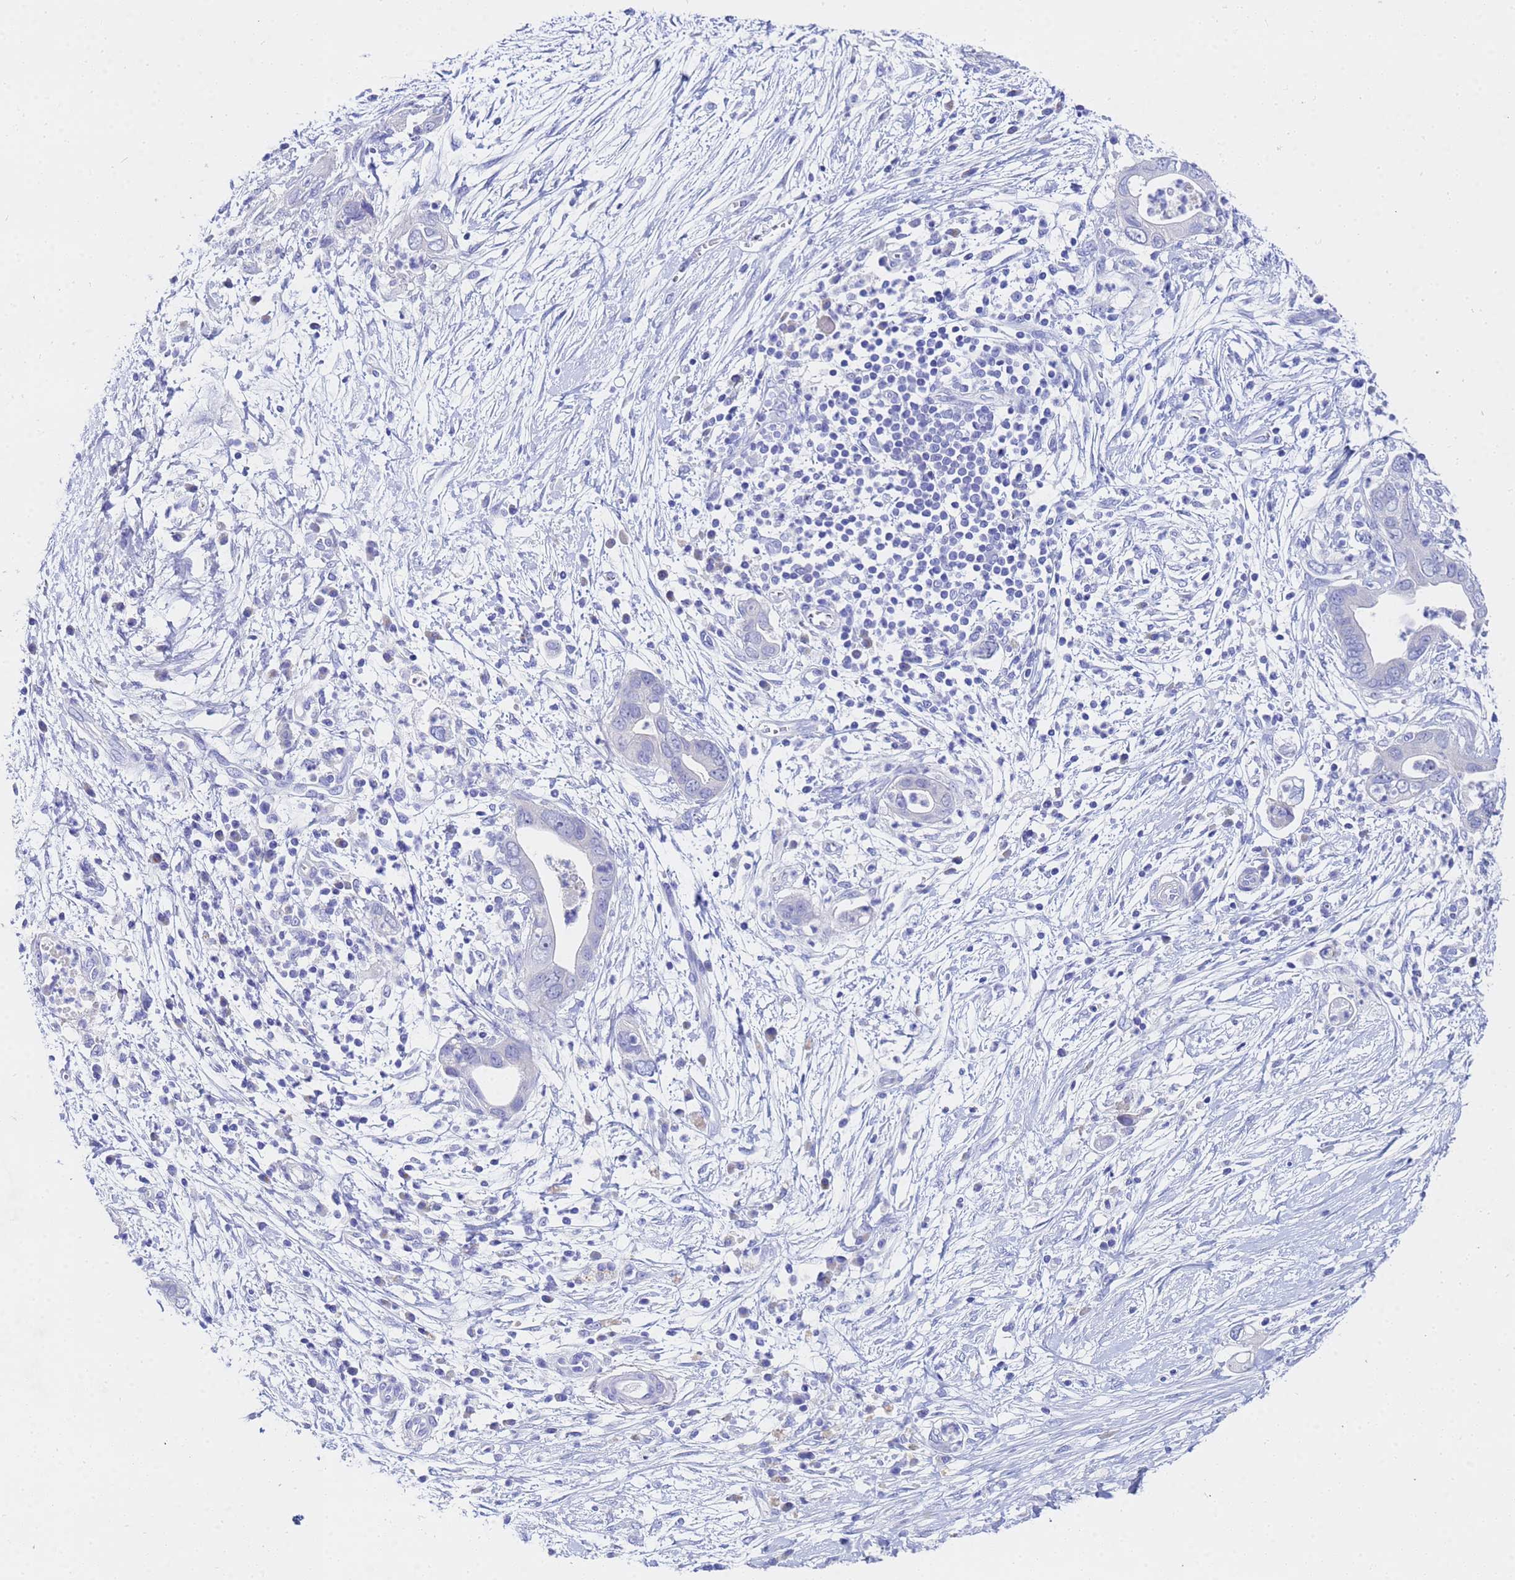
{"staining": {"intensity": "negative", "quantity": "none", "location": "none"}, "tissue": "pancreatic cancer", "cell_type": "Tumor cells", "image_type": "cancer", "snomed": [{"axis": "morphology", "description": "Adenocarcinoma, NOS"}, {"axis": "topography", "description": "Pancreas"}], "caption": "Tumor cells show no significant staining in pancreatic cancer (adenocarcinoma). (DAB (3,3'-diaminobenzidine) immunohistochemistry (IHC) visualized using brightfield microscopy, high magnification).", "gene": "C2orf72", "patient": {"sex": "male", "age": 75}}